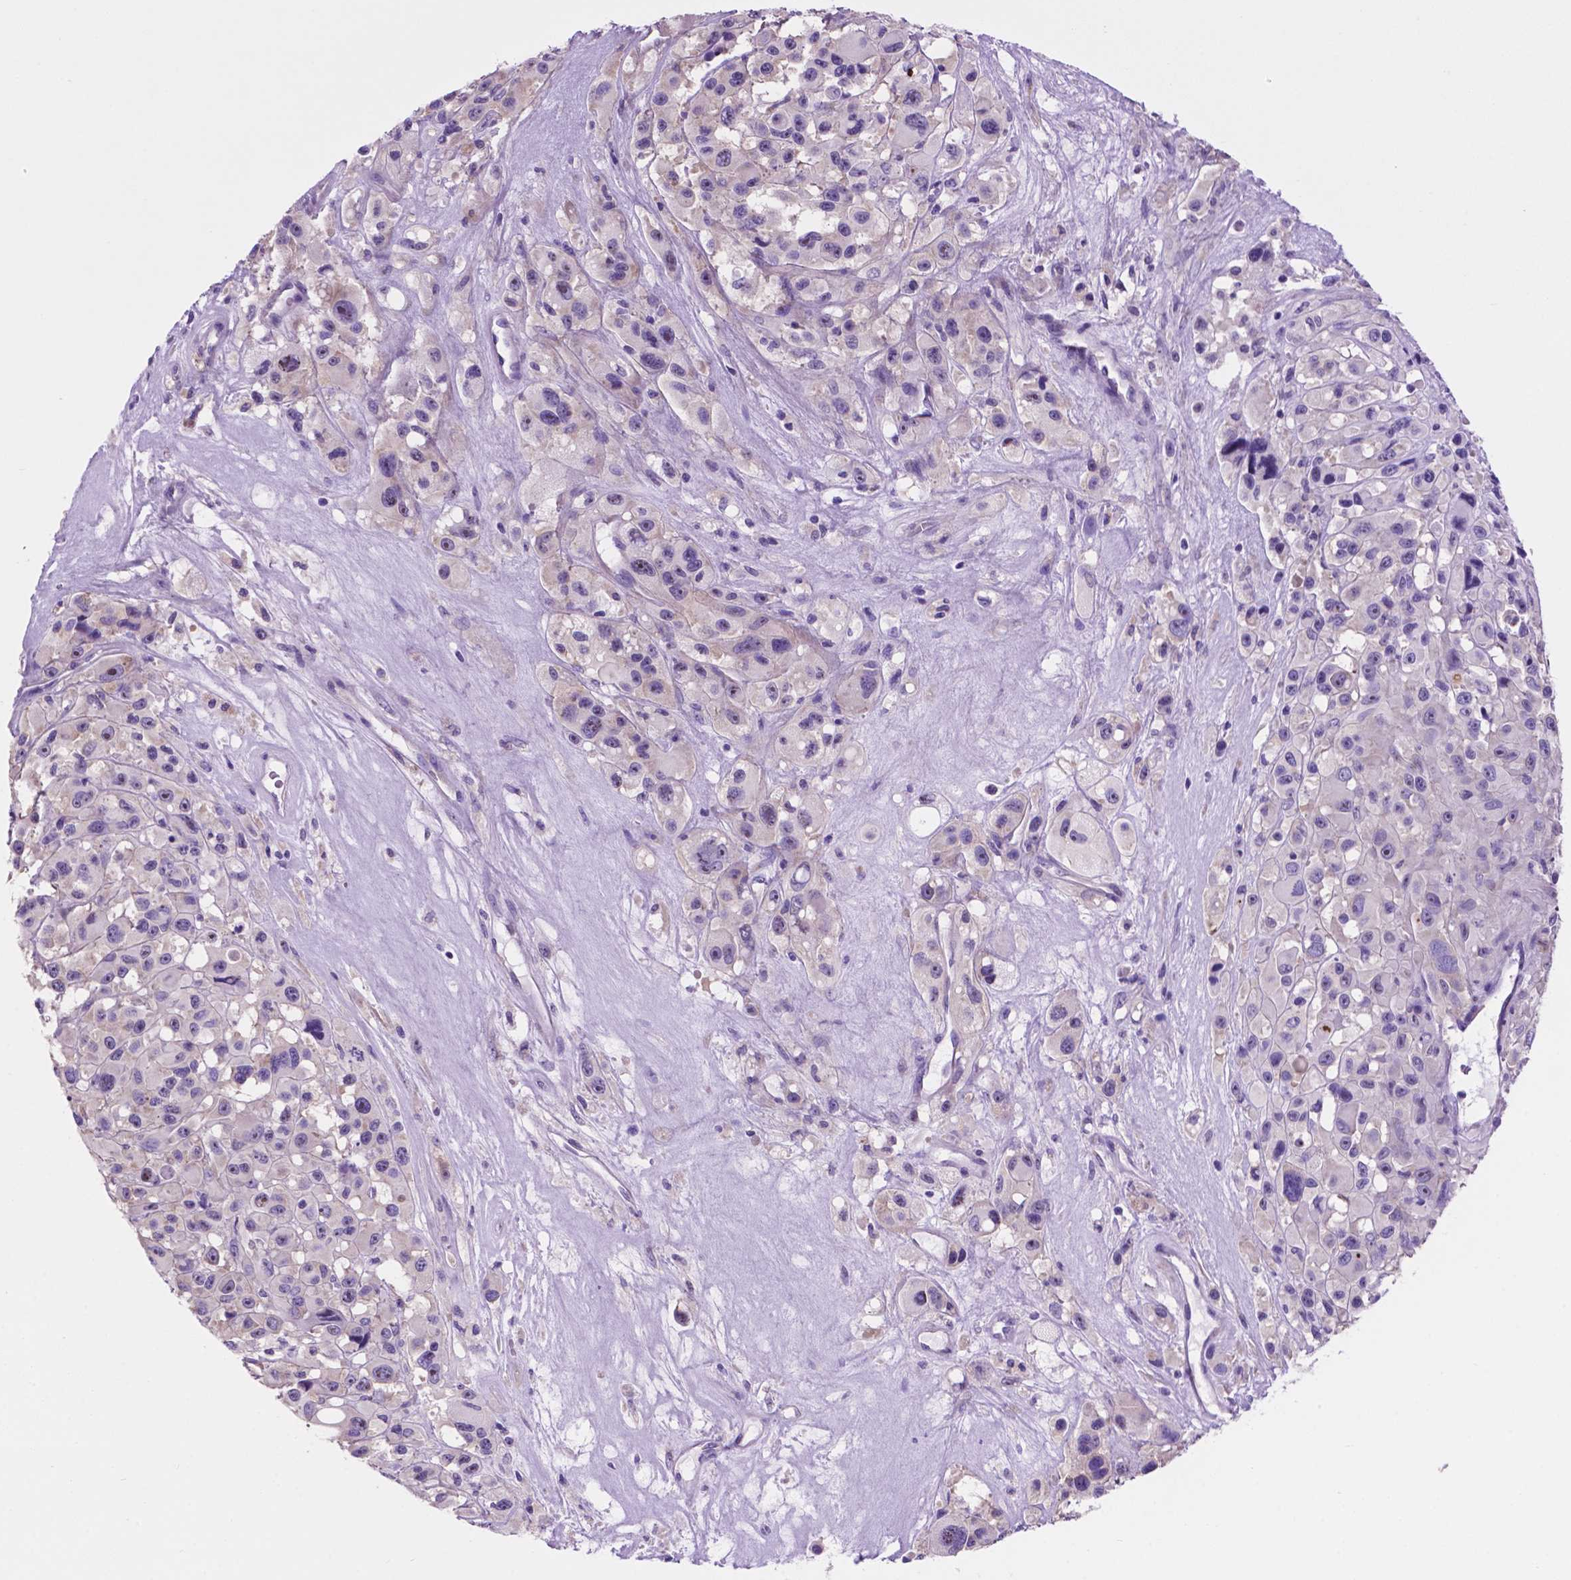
{"staining": {"intensity": "negative", "quantity": "none", "location": "none"}, "tissue": "melanoma", "cell_type": "Tumor cells", "image_type": "cancer", "snomed": [{"axis": "morphology", "description": "Malignant melanoma, Metastatic site"}, {"axis": "topography", "description": "Lymph node"}], "caption": "IHC of melanoma reveals no expression in tumor cells. (DAB immunohistochemistry (IHC) visualized using brightfield microscopy, high magnification).", "gene": "SPDYA", "patient": {"sex": "female", "age": 65}}